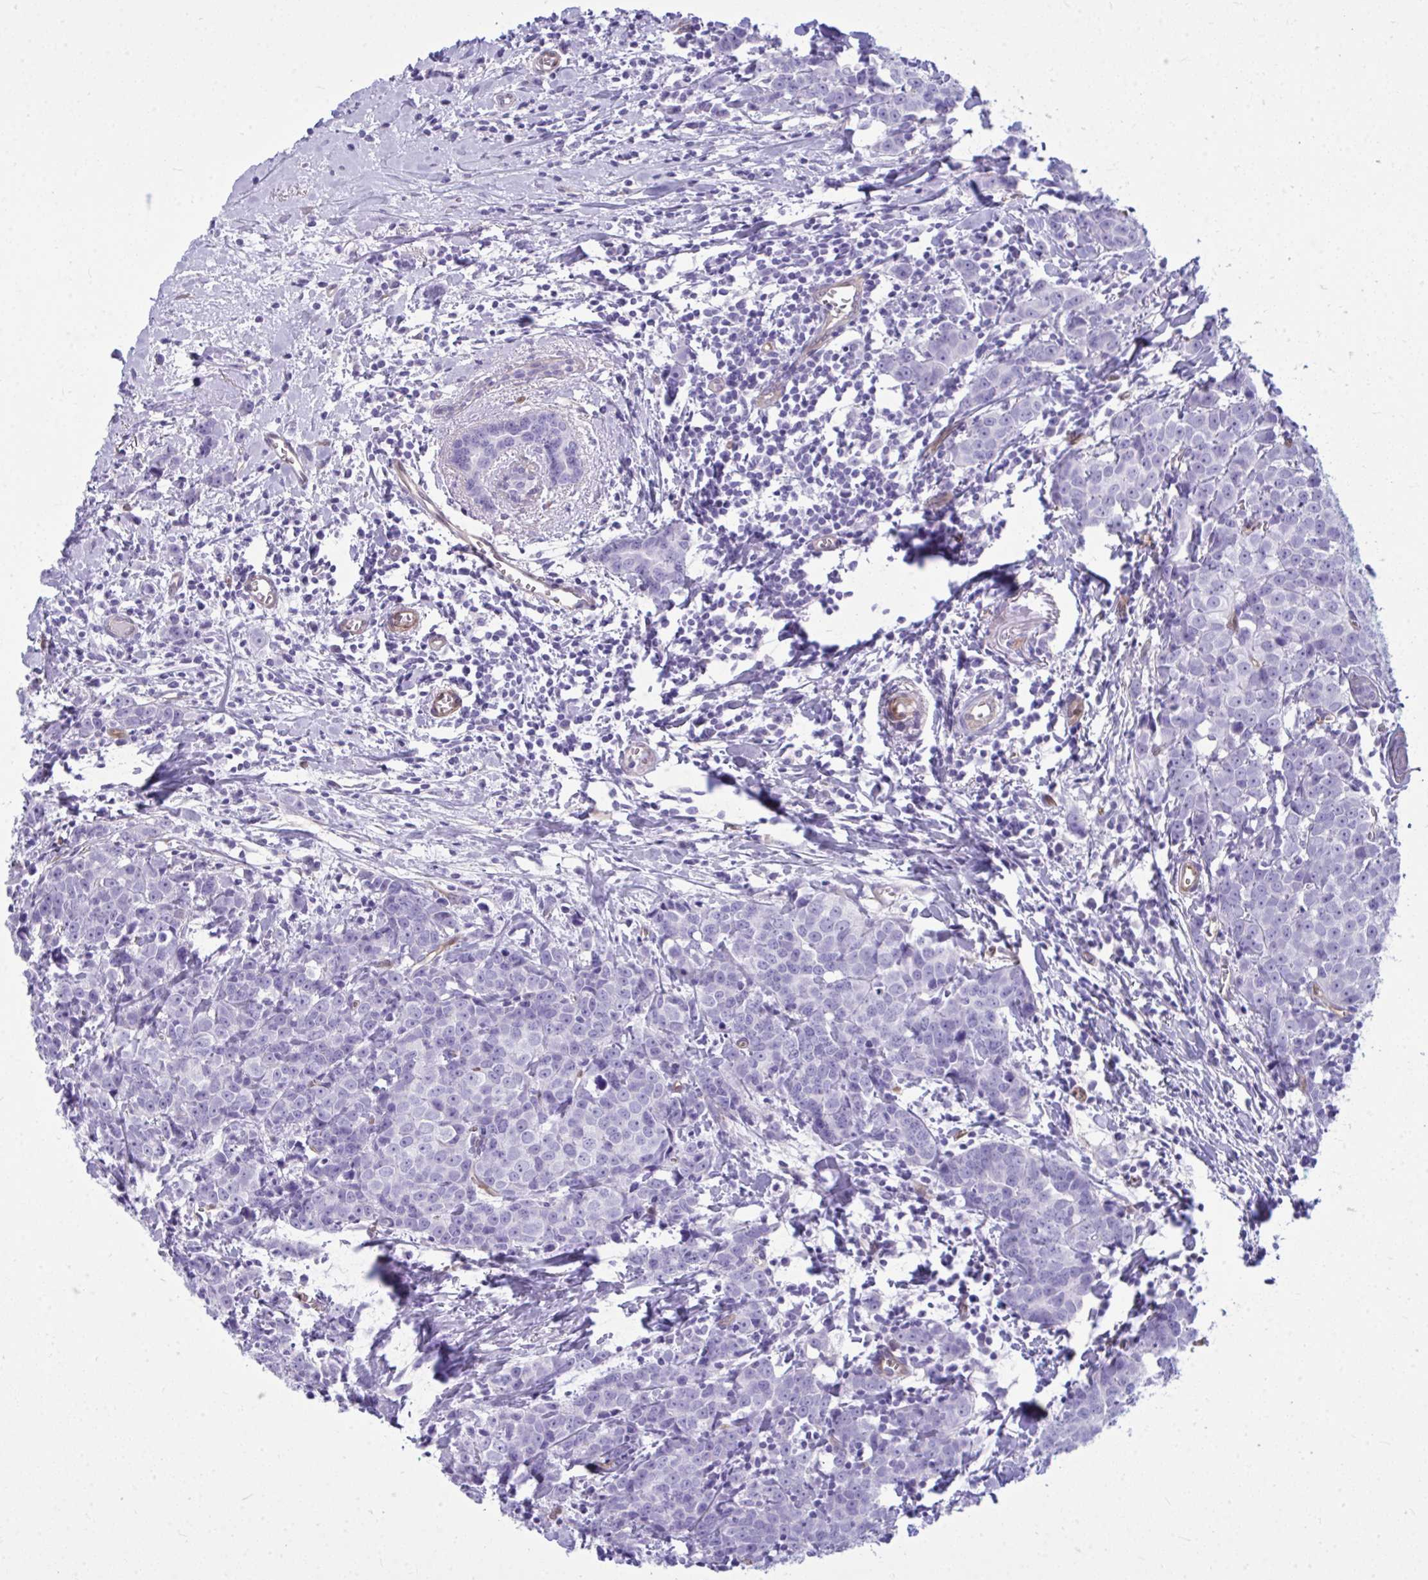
{"staining": {"intensity": "negative", "quantity": "none", "location": "none"}, "tissue": "breast cancer", "cell_type": "Tumor cells", "image_type": "cancer", "snomed": [{"axis": "morphology", "description": "Duct carcinoma"}, {"axis": "topography", "description": "Breast"}], "caption": "Photomicrograph shows no significant protein positivity in tumor cells of breast cancer.", "gene": "LIMS2", "patient": {"sex": "female", "age": 80}}